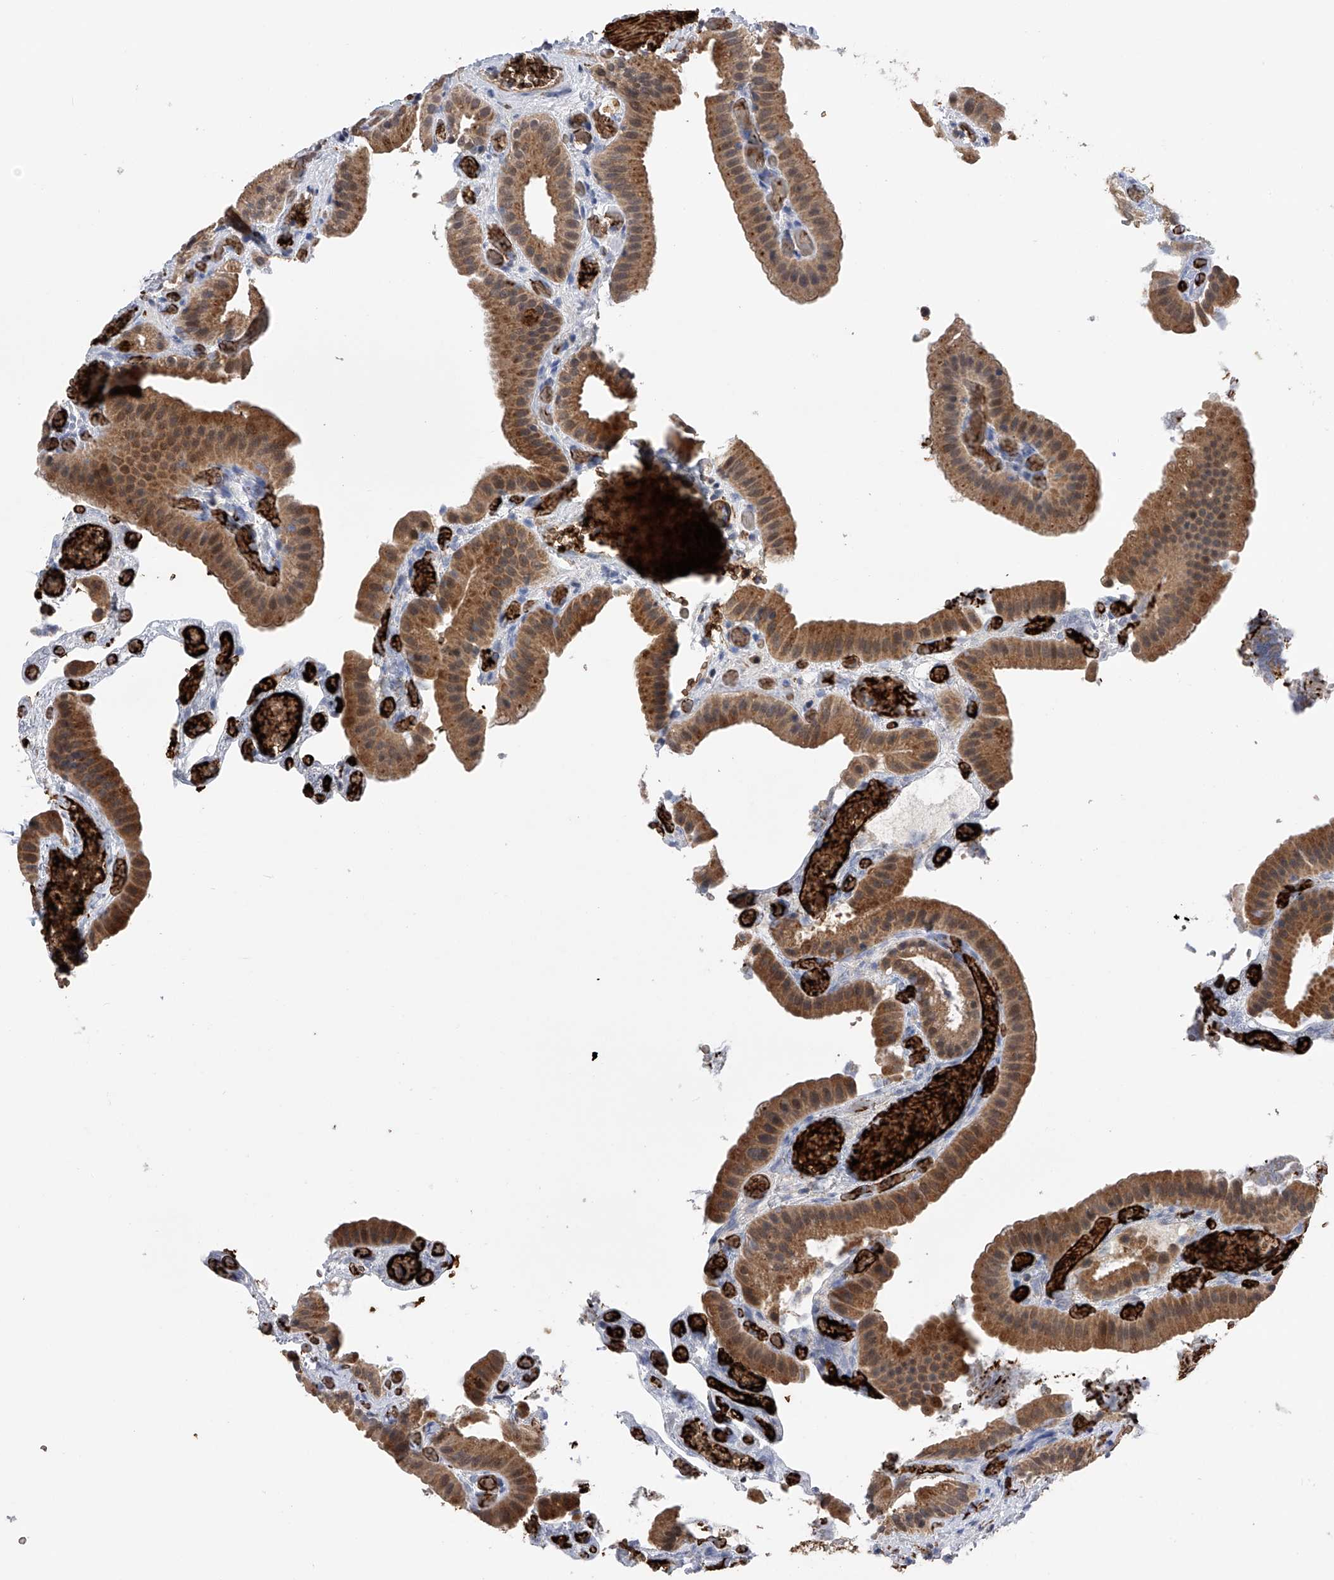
{"staining": {"intensity": "moderate", "quantity": ">75%", "location": "cytoplasmic/membranous,nuclear"}, "tissue": "gallbladder", "cell_type": "Glandular cells", "image_type": "normal", "snomed": [{"axis": "morphology", "description": "Normal tissue, NOS"}, {"axis": "topography", "description": "Gallbladder"}], "caption": "DAB (3,3'-diaminobenzidine) immunohistochemical staining of normal human gallbladder exhibits moderate cytoplasmic/membranous,nuclear protein expression in about >75% of glandular cells. (brown staining indicates protein expression, while blue staining denotes nuclei).", "gene": "SPOCK1", "patient": {"sex": "female", "age": 64}}